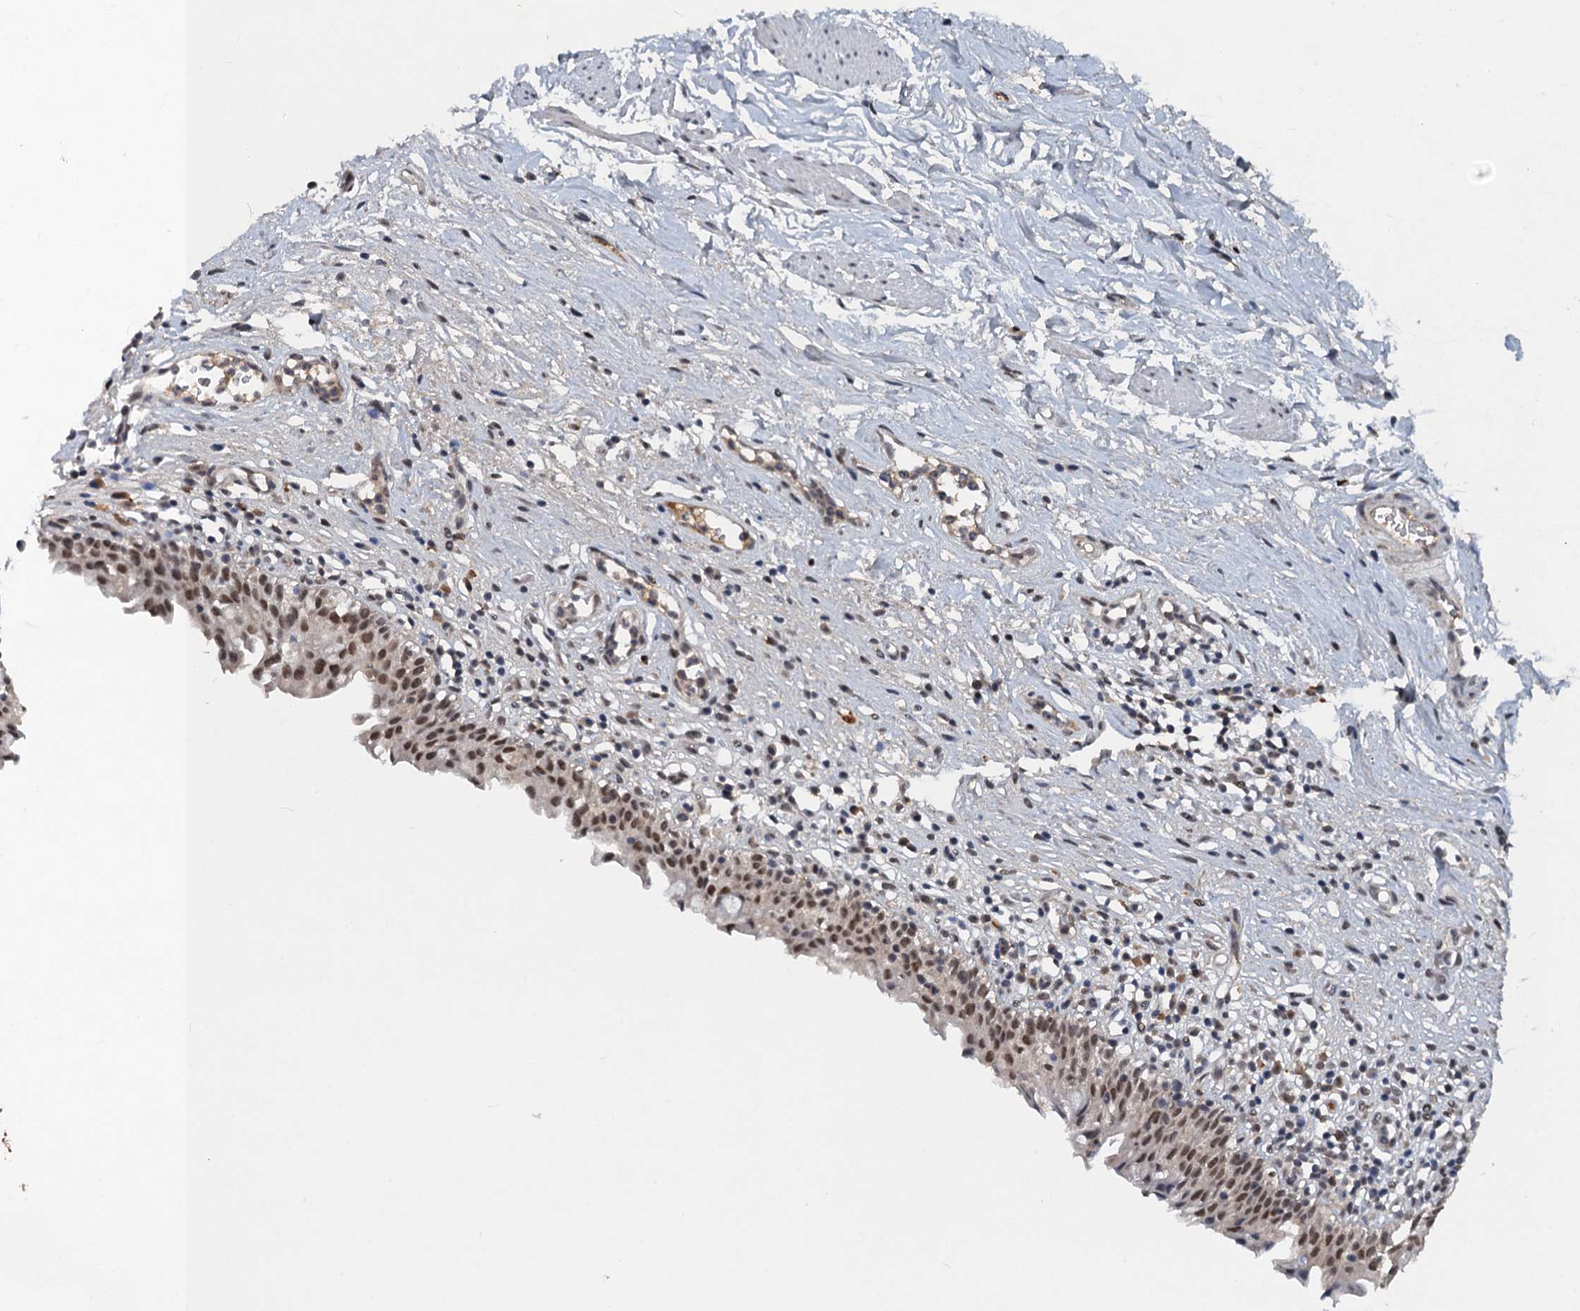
{"staining": {"intensity": "moderate", "quantity": ">75%", "location": "nuclear"}, "tissue": "urinary bladder", "cell_type": "Urothelial cells", "image_type": "normal", "snomed": [{"axis": "morphology", "description": "Normal tissue, NOS"}, {"axis": "morphology", "description": "Inflammation, NOS"}, {"axis": "topography", "description": "Urinary bladder"}], "caption": "Protein staining exhibits moderate nuclear staining in approximately >75% of urothelial cells in normal urinary bladder.", "gene": "CSTF3", "patient": {"sex": "male", "age": 63}}